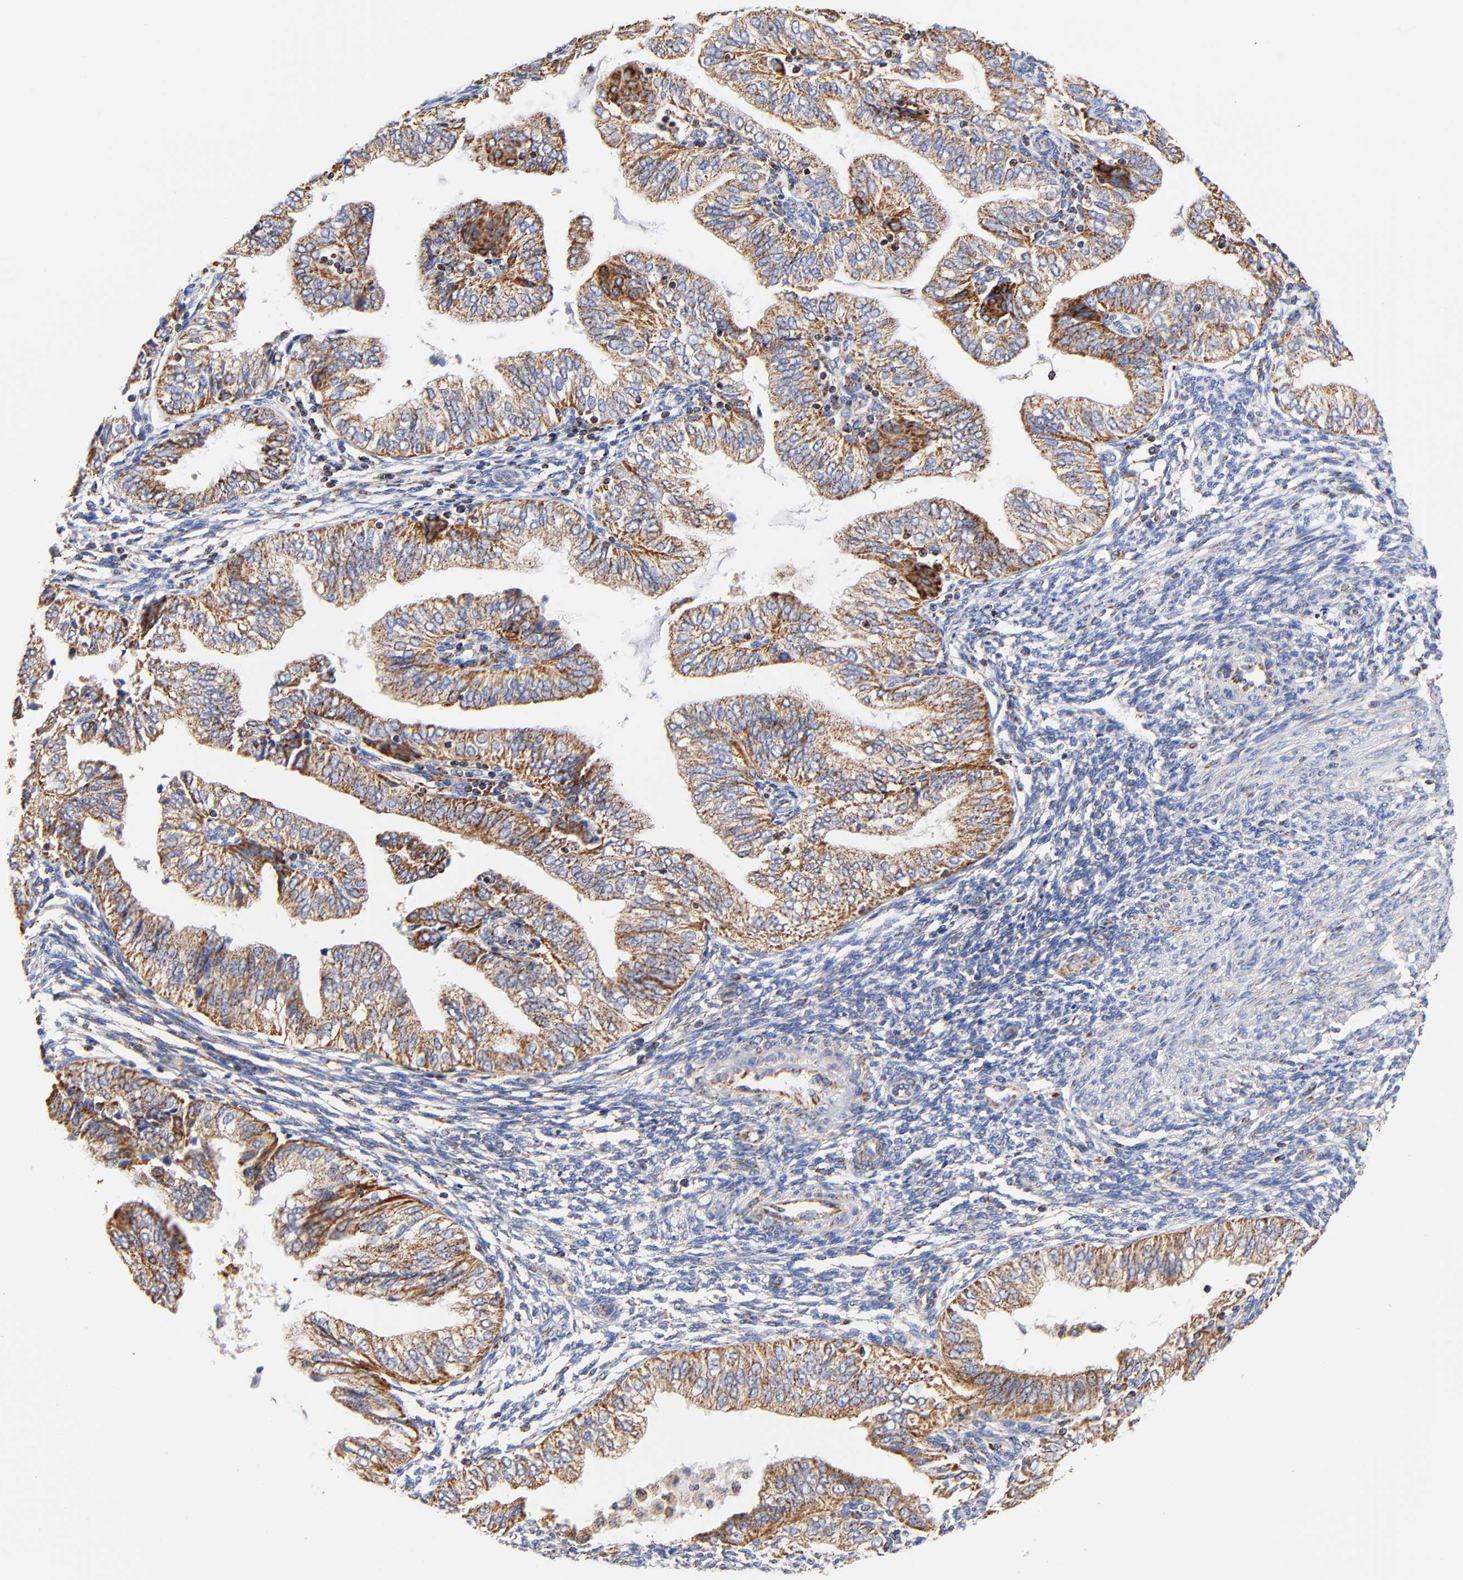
{"staining": {"intensity": "moderate", "quantity": ">75%", "location": "cytoplasmic/membranous"}, "tissue": "endometrial cancer", "cell_type": "Tumor cells", "image_type": "cancer", "snomed": [{"axis": "morphology", "description": "Adenocarcinoma, NOS"}, {"axis": "topography", "description": "Endometrium"}], "caption": "Protein analysis of adenocarcinoma (endometrial) tissue reveals moderate cytoplasmic/membranous positivity in about >75% of tumor cells.", "gene": "ATP5F1D", "patient": {"sex": "female", "age": 51}}